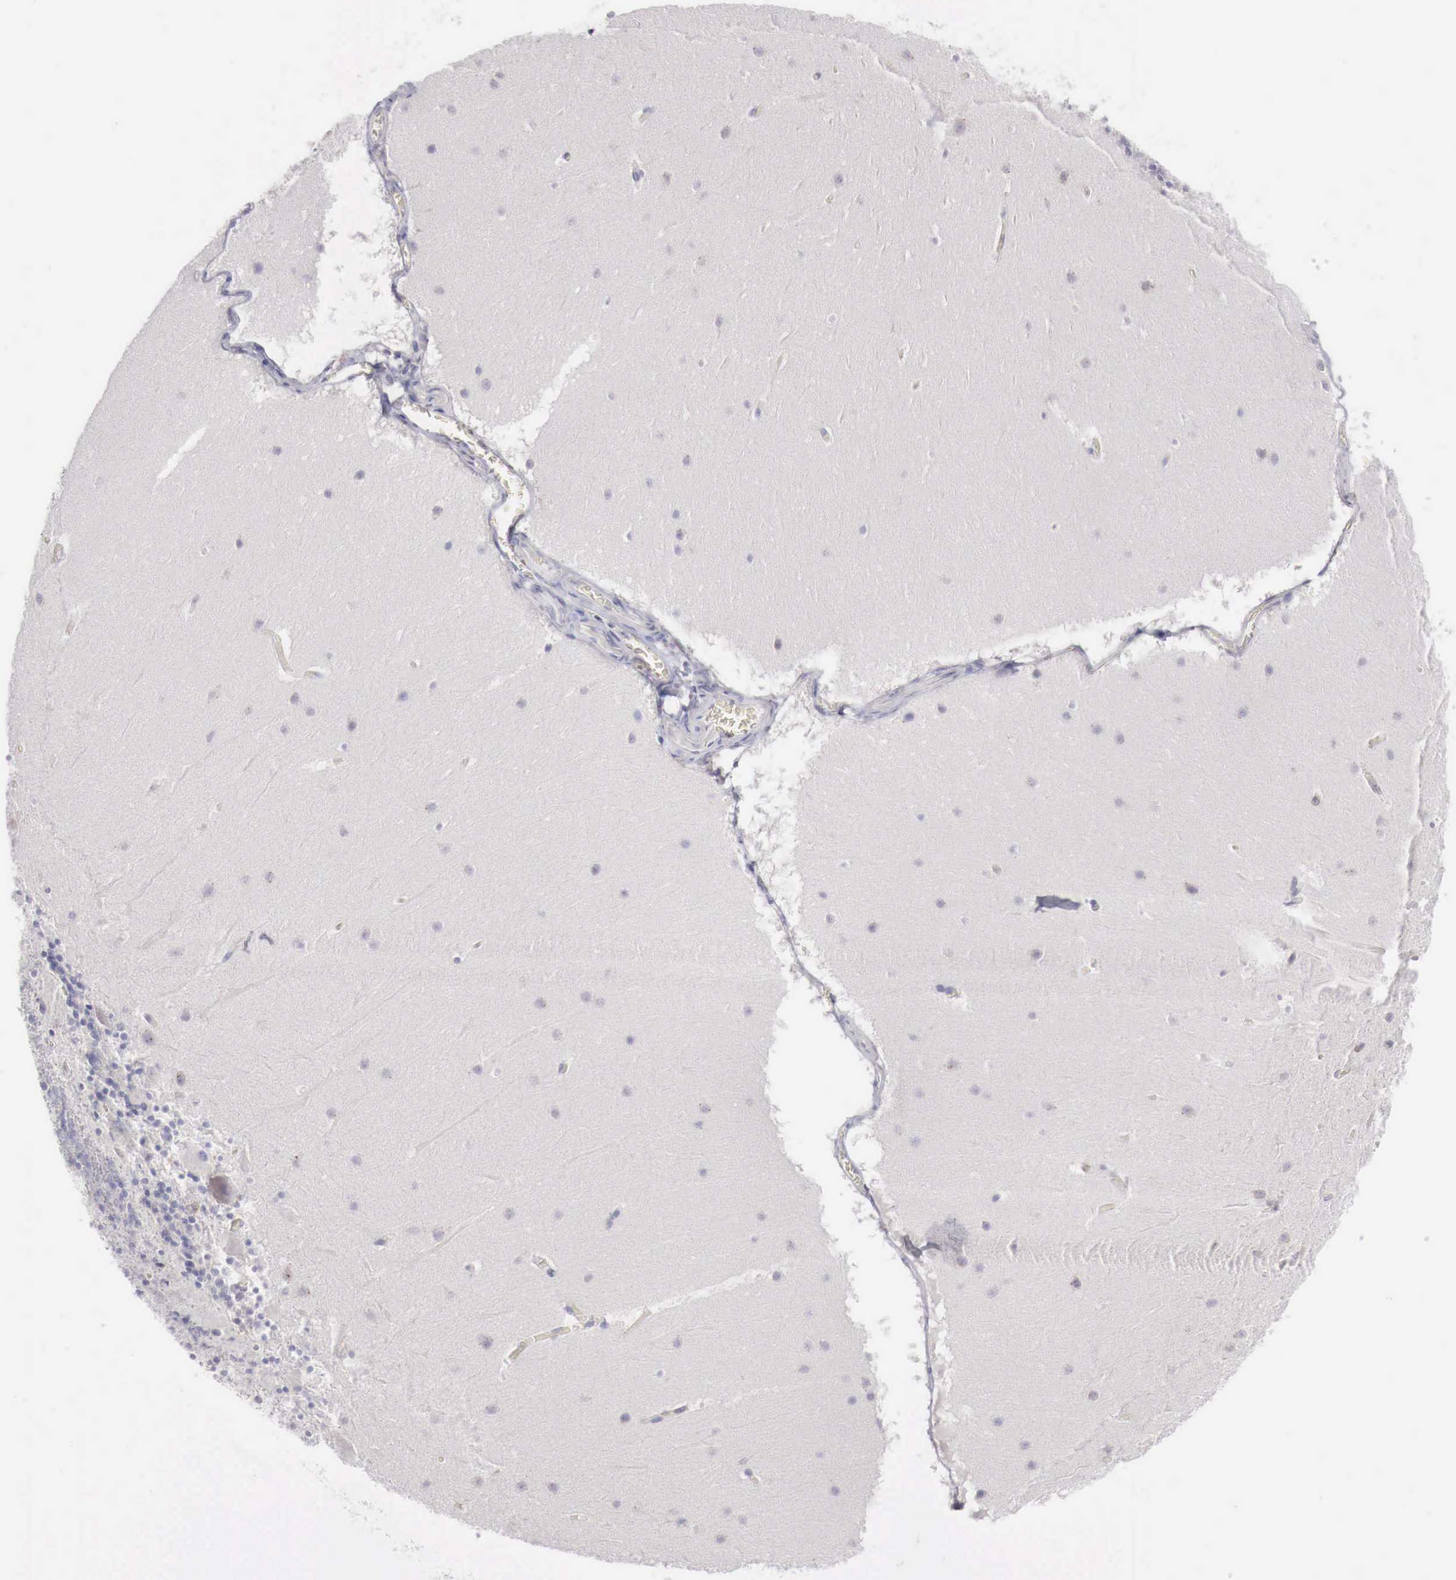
{"staining": {"intensity": "negative", "quantity": "none", "location": "none"}, "tissue": "cerebellum", "cell_type": "Cells in granular layer", "image_type": "normal", "snomed": [{"axis": "morphology", "description": "Normal tissue, NOS"}, {"axis": "topography", "description": "Cerebellum"}], "caption": "Immunohistochemical staining of benign human cerebellum displays no significant expression in cells in granular layer.", "gene": "NSDHL", "patient": {"sex": "male", "age": 45}}